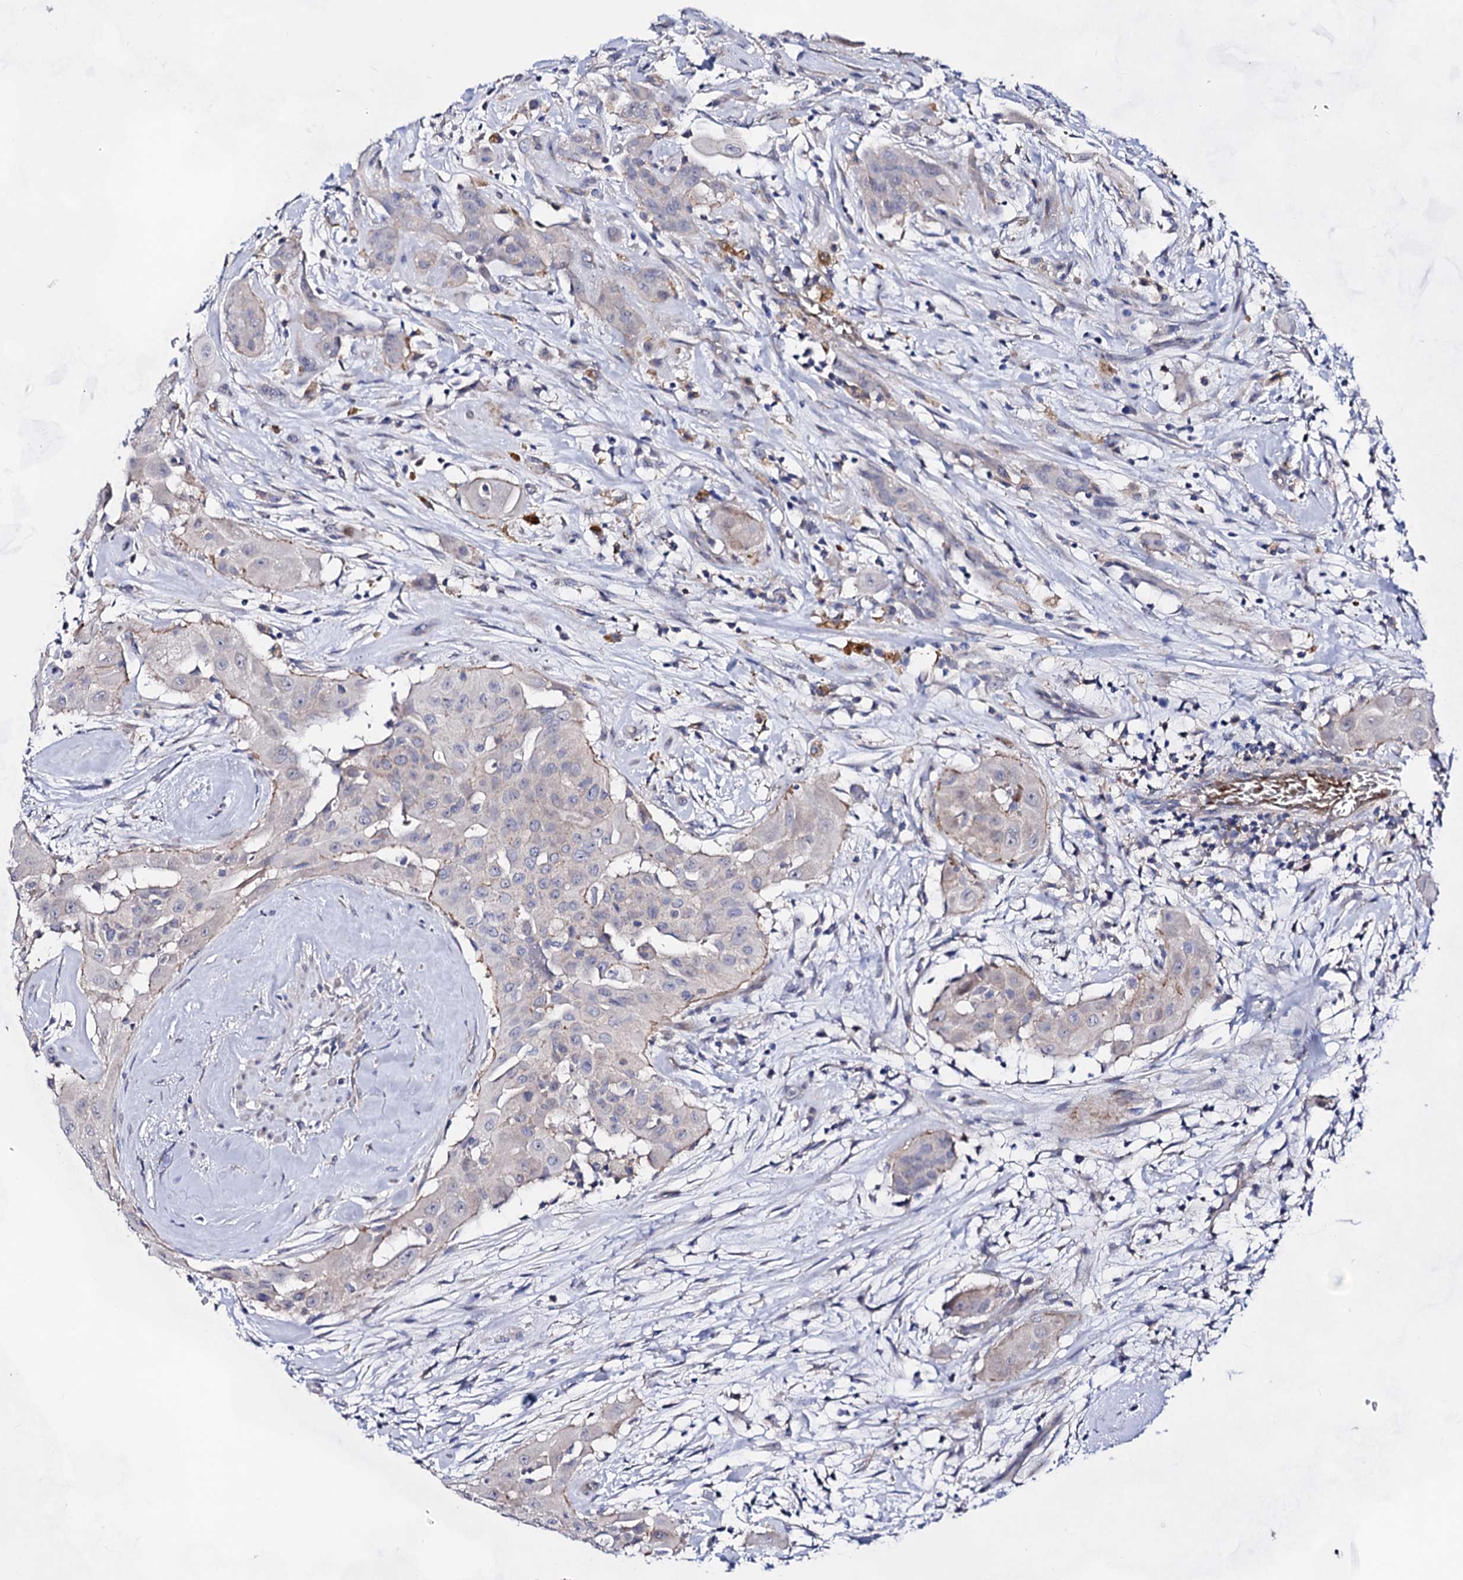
{"staining": {"intensity": "moderate", "quantity": "<25%", "location": "cytoplasmic/membranous"}, "tissue": "thyroid cancer", "cell_type": "Tumor cells", "image_type": "cancer", "snomed": [{"axis": "morphology", "description": "Papillary adenocarcinoma, NOS"}, {"axis": "topography", "description": "Thyroid gland"}], "caption": "This image reveals thyroid cancer stained with immunohistochemistry to label a protein in brown. The cytoplasmic/membranous of tumor cells show moderate positivity for the protein. Nuclei are counter-stained blue.", "gene": "PLIN1", "patient": {"sex": "female", "age": 59}}